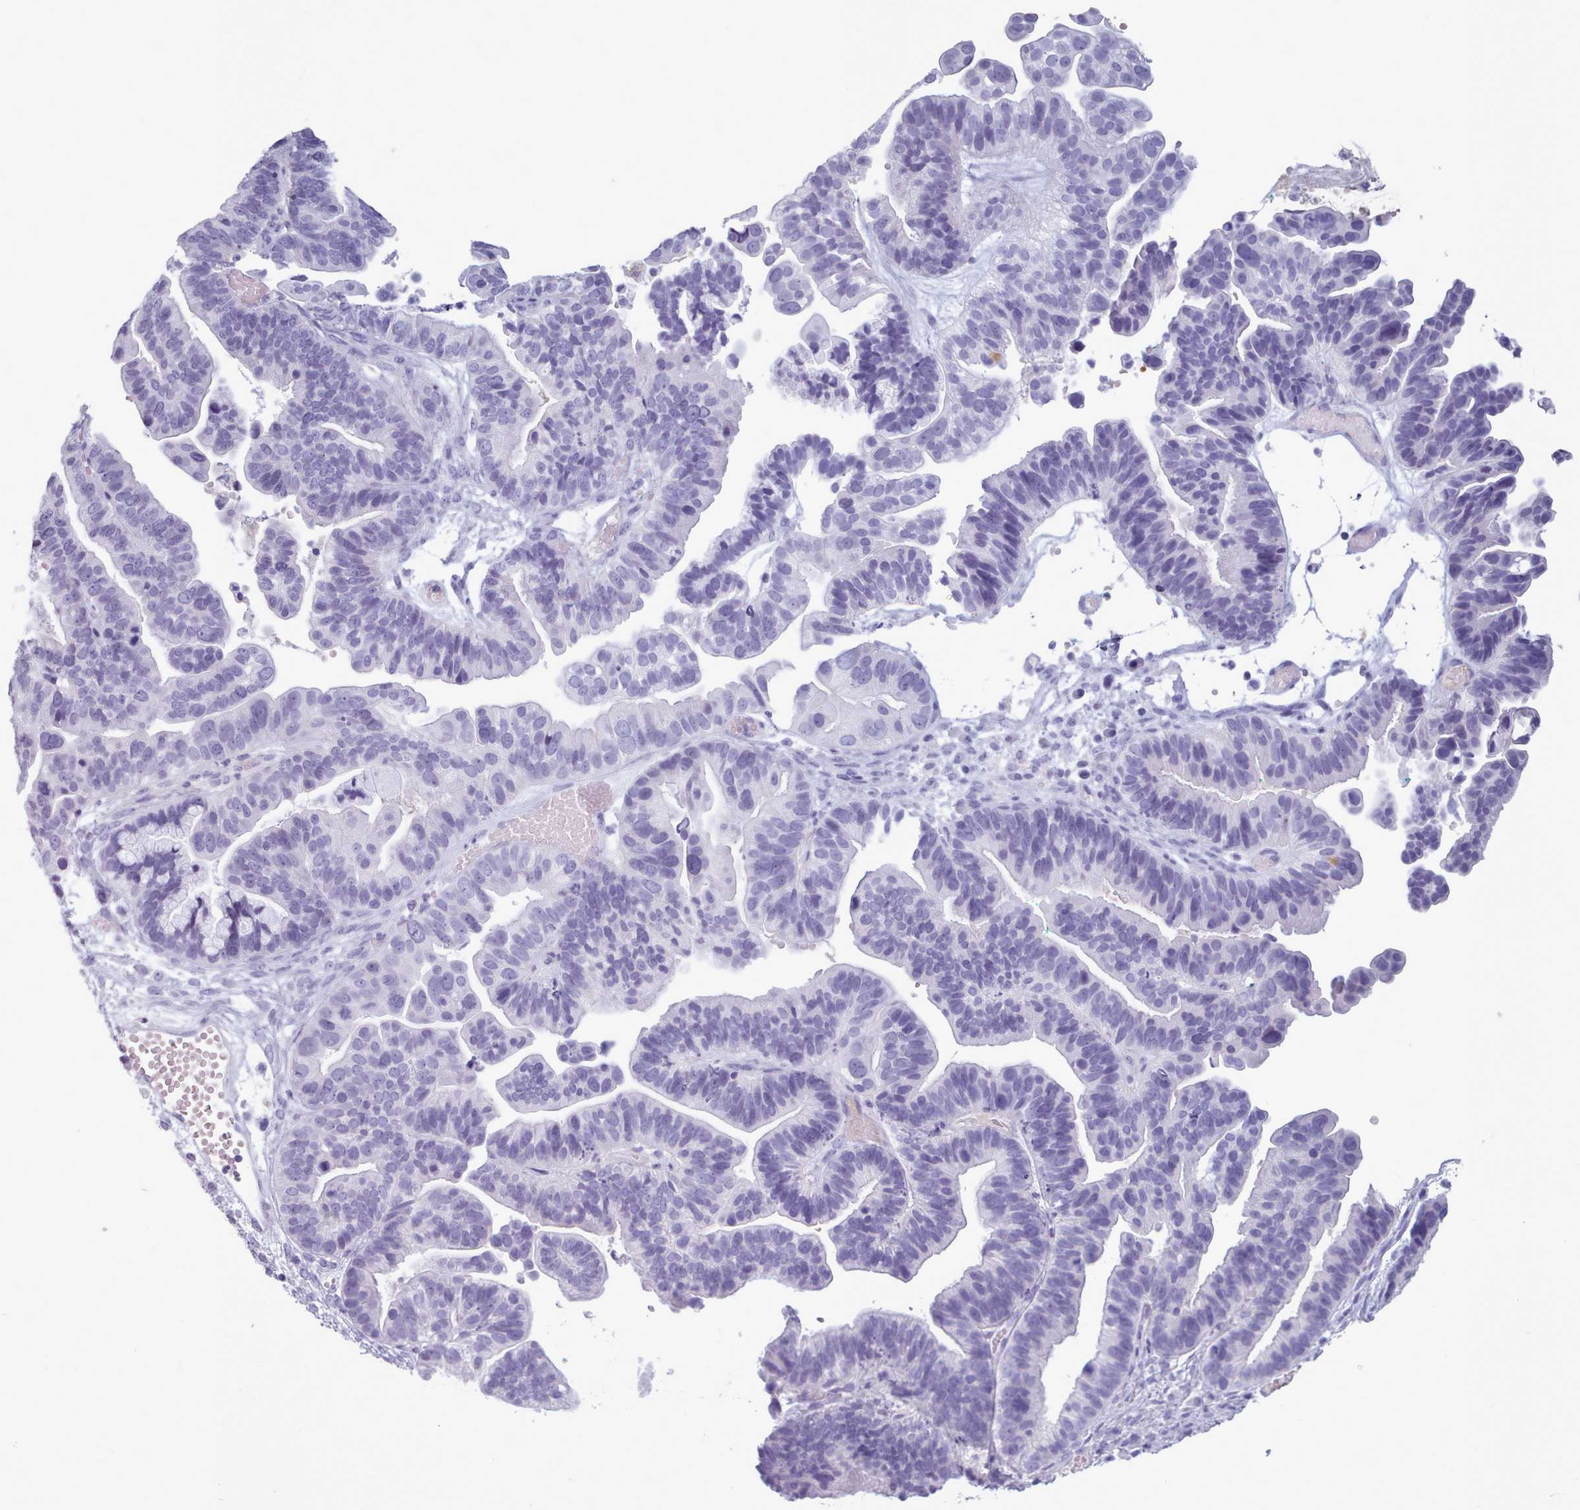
{"staining": {"intensity": "negative", "quantity": "none", "location": "none"}, "tissue": "ovarian cancer", "cell_type": "Tumor cells", "image_type": "cancer", "snomed": [{"axis": "morphology", "description": "Cystadenocarcinoma, serous, NOS"}, {"axis": "topography", "description": "Ovary"}], "caption": "IHC image of neoplastic tissue: human ovarian serous cystadenocarcinoma stained with DAB demonstrates no significant protein expression in tumor cells.", "gene": "ZNF43", "patient": {"sex": "female", "age": 56}}